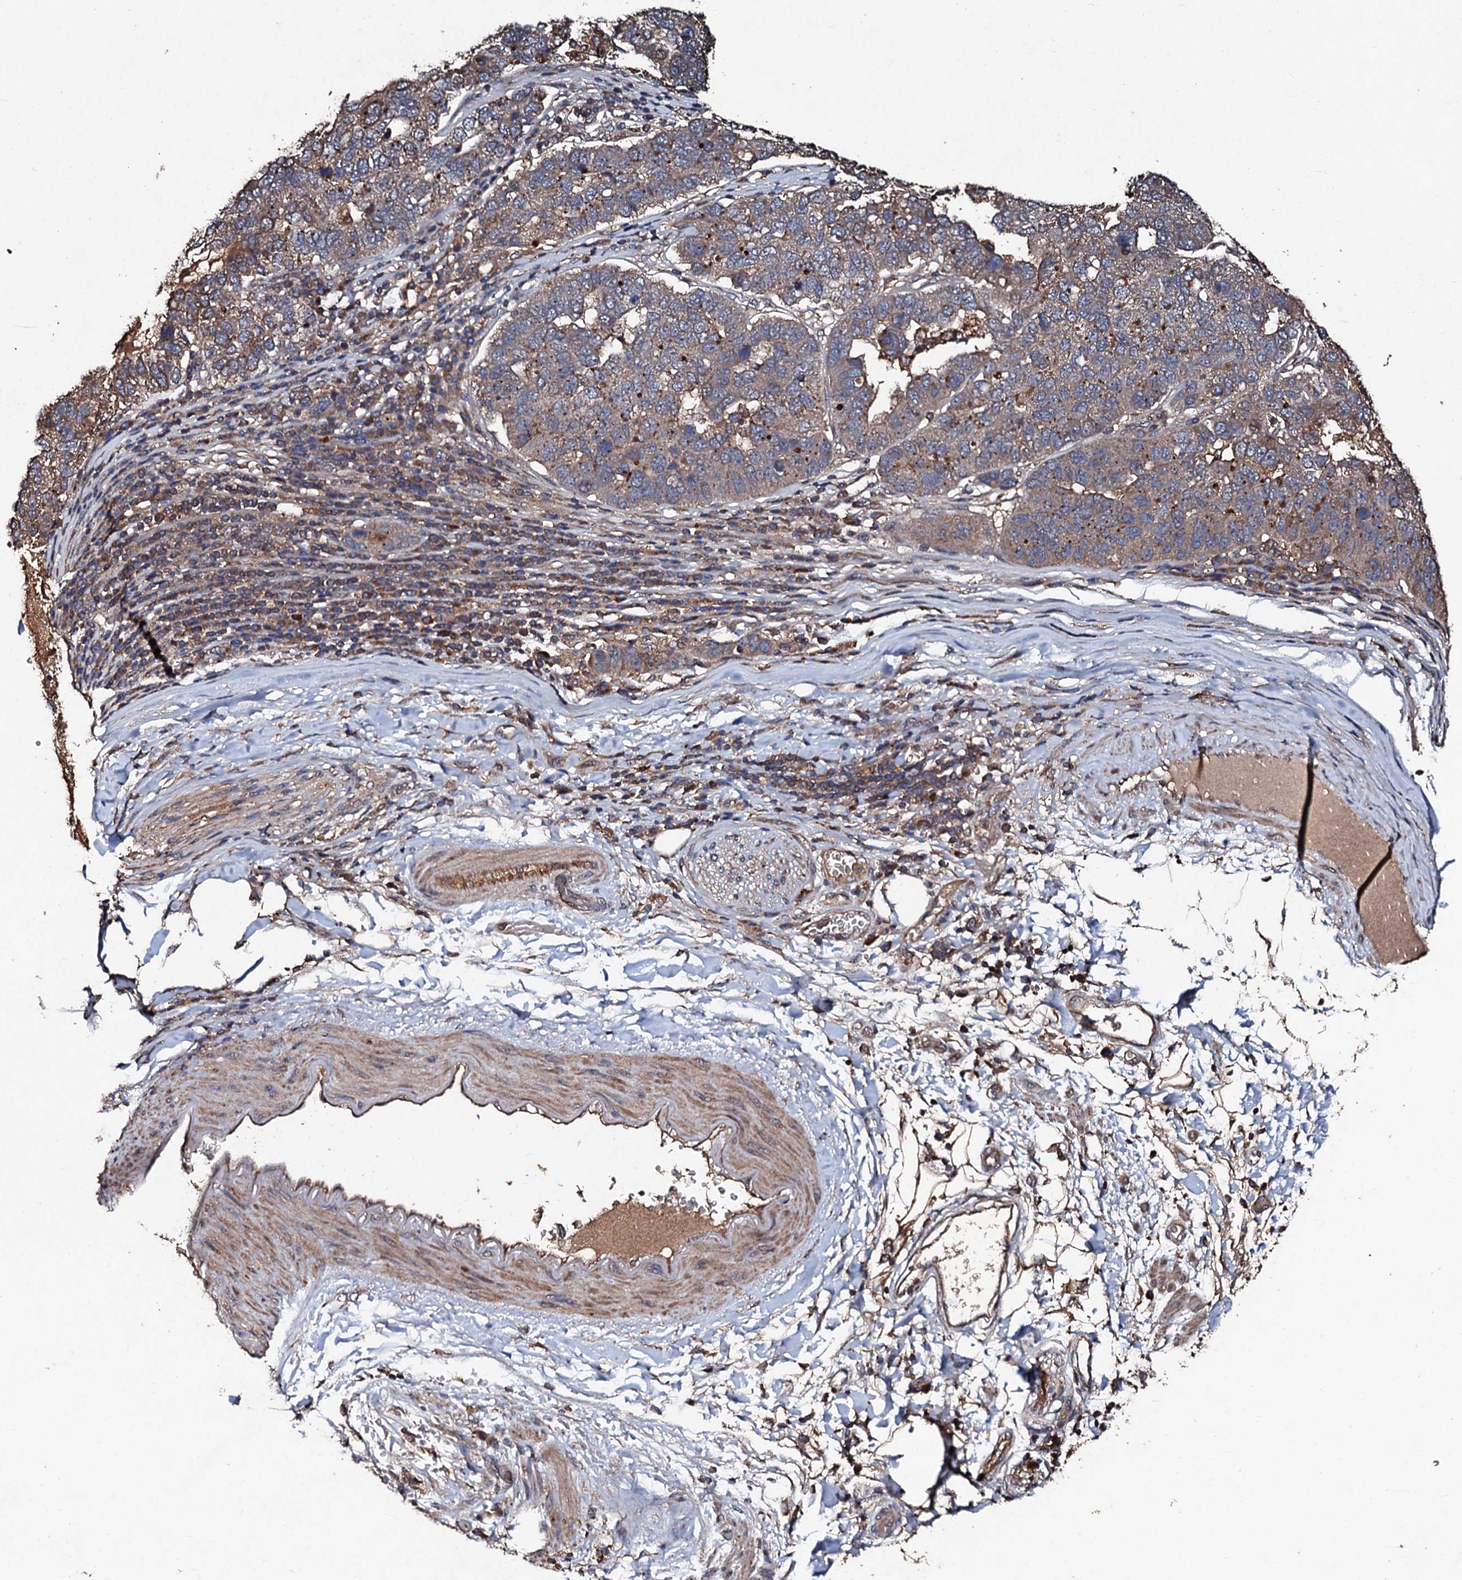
{"staining": {"intensity": "moderate", "quantity": ">75%", "location": "cytoplasmic/membranous"}, "tissue": "pancreatic cancer", "cell_type": "Tumor cells", "image_type": "cancer", "snomed": [{"axis": "morphology", "description": "Adenocarcinoma, NOS"}, {"axis": "topography", "description": "Pancreas"}], "caption": "A micrograph of pancreatic adenocarcinoma stained for a protein reveals moderate cytoplasmic/membranous brown staining in tumor cells. Nuclei are stained in blue.", "gene": "KERA", "patient": {"sex": "female", "age": 61}}